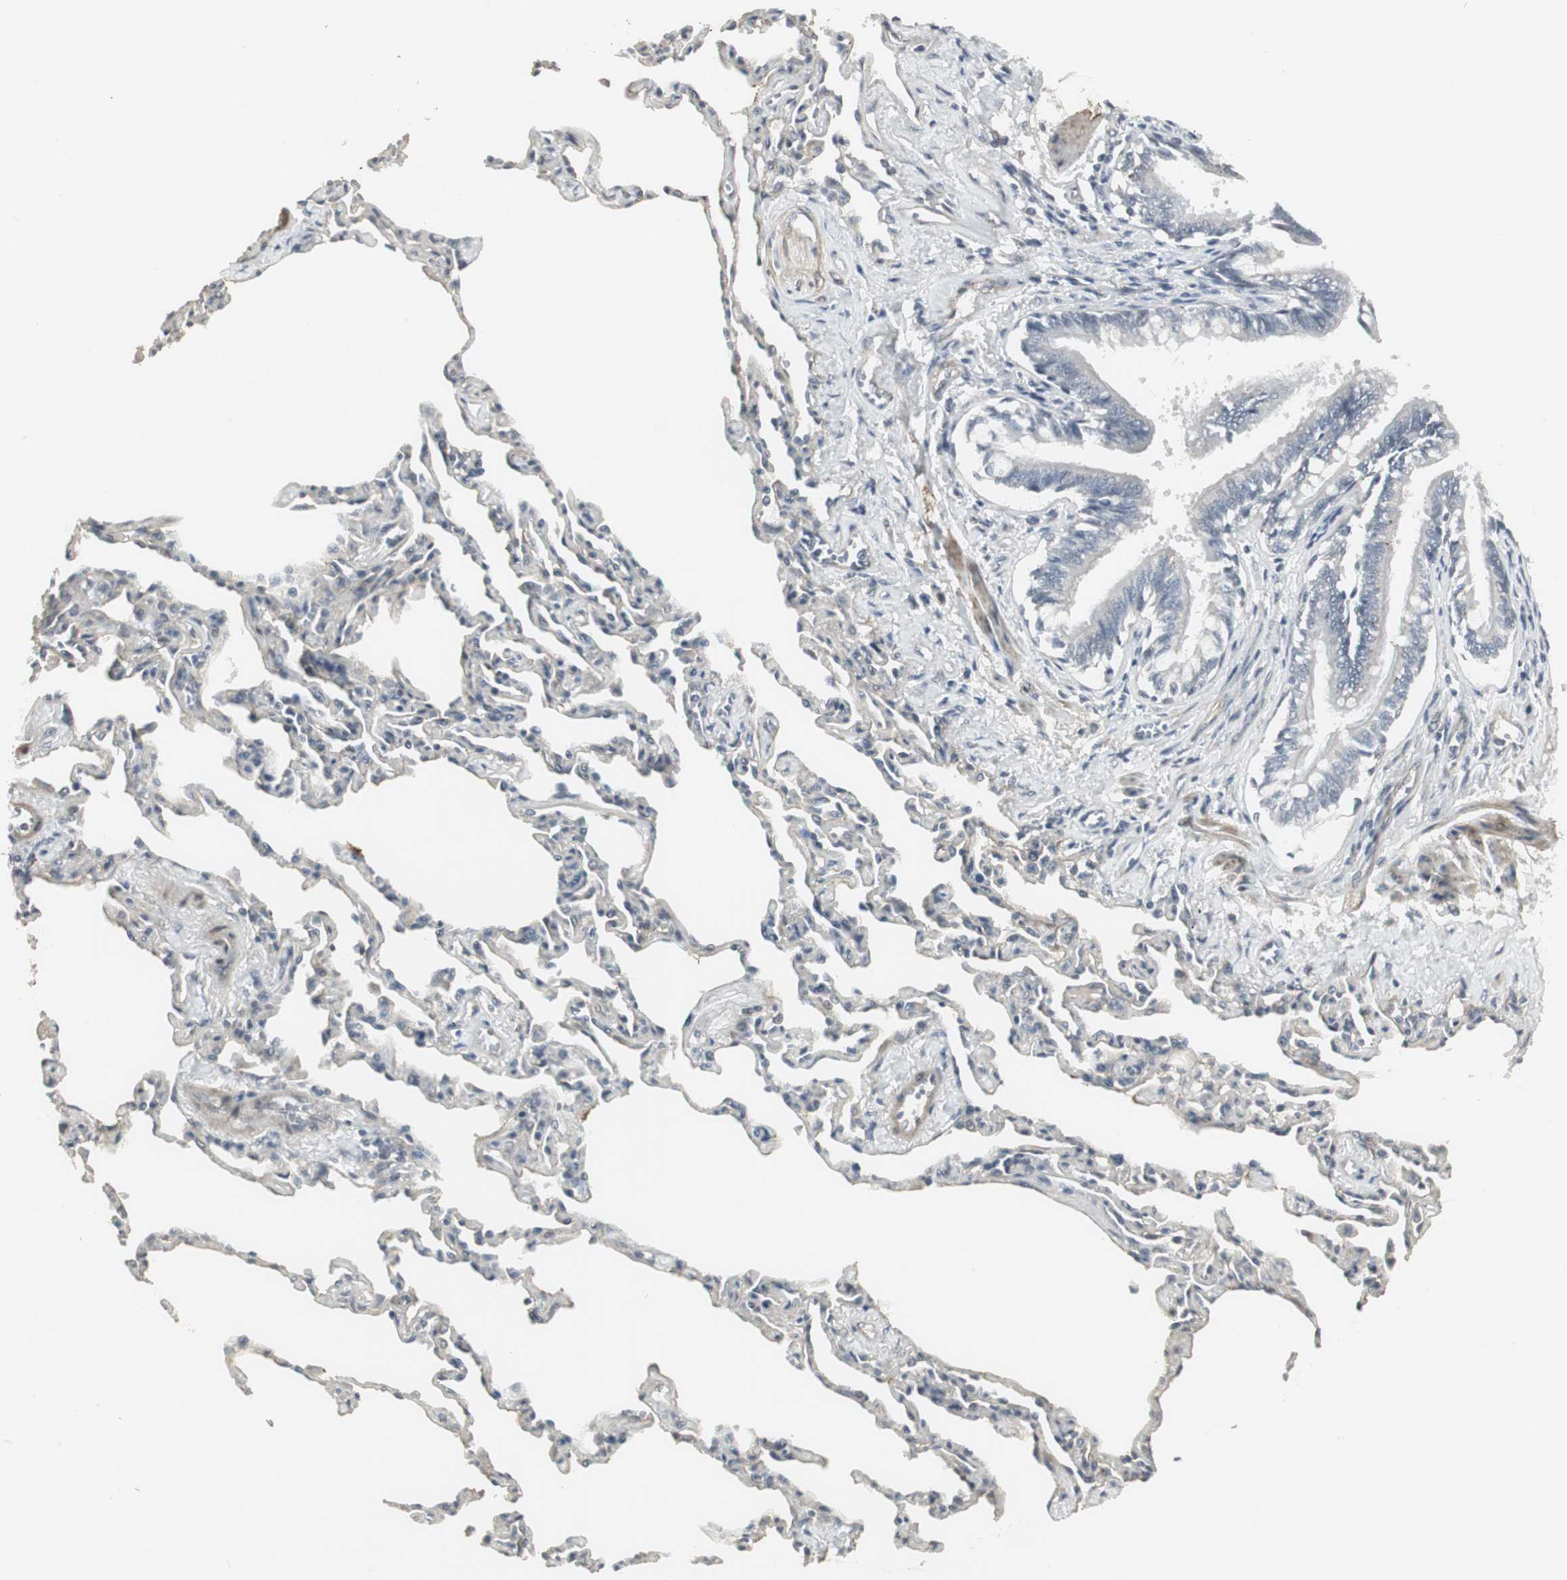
{"staining": {"intensity": "negative", "quantity": "none", "location": "none"}, "tissue": "bronchus", "cell_type": "Respiratory epithelial cells", "image_type": "normal", "snomed": [{"axis": "morphology", "description": "Normal tissue, NOS"}, {"axis": "topography", "description": "Lung"}], "caption": "This micrograph is of normal bronchus stained with IHC to label a protein in brown with the nuclei are counter-stained blue. There is no staining in respiratory epithelial cells.", "gene": "SCYL3", "patient": {"sex": "male", "age": 64}}